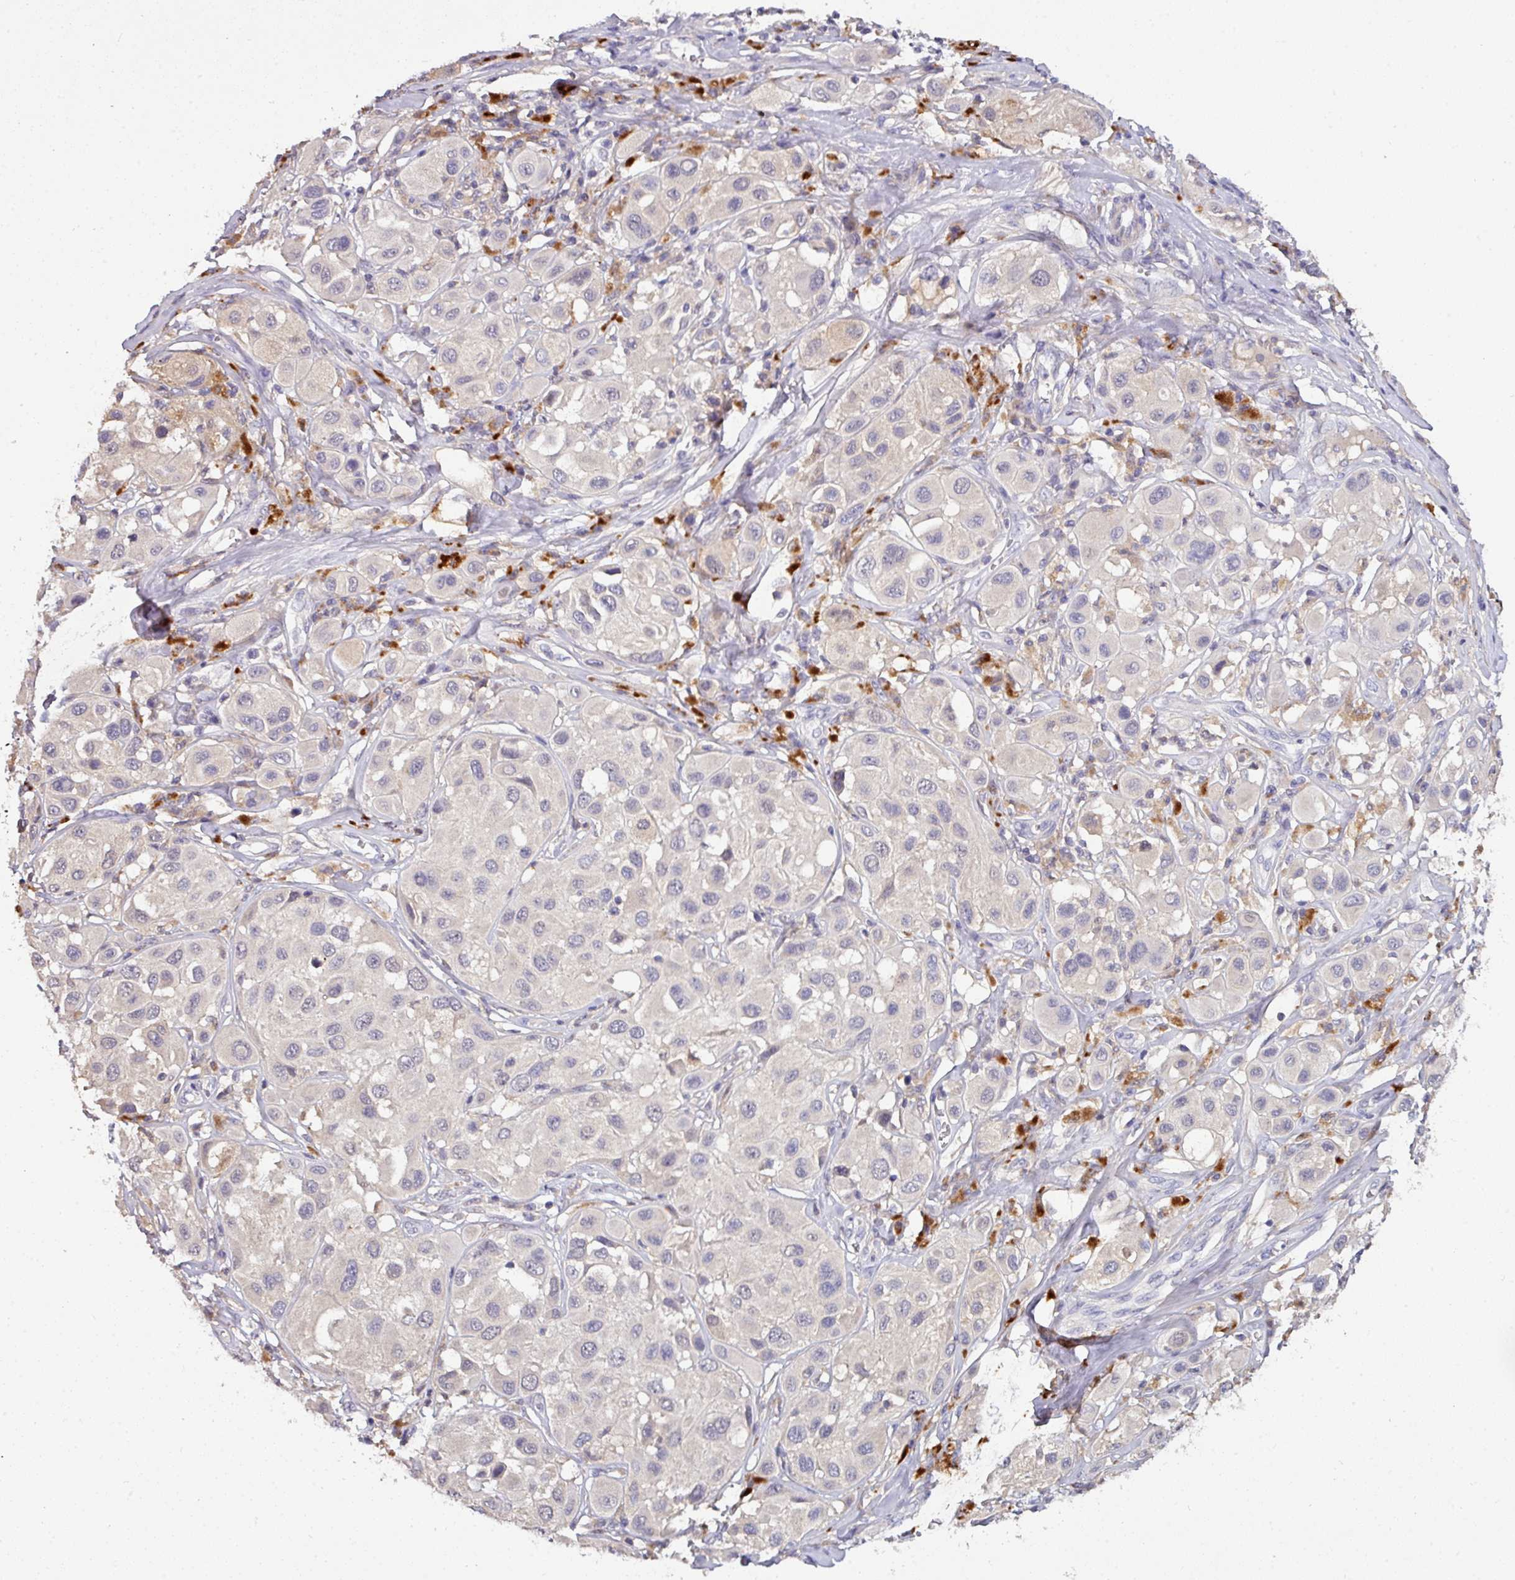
{"staining": {"intensity": "negative", "quantity": "none", "location": "none"}, "tissue": "melanoma", "cell_type": "Tumor cells", "image_type": "cancer", "snomed": [{"axis": "morphology", "description": "Malignant melanoma, Metastatic site"}, {"axis": "topography", "description": "Skin"}], "caption": "Tumor cells are negative for protein expression in human melanoma. (Brightfield microscopy of DAB IHC at high magnification).", "gene": "AEBP2", "patient": {"sex": "male", "age": 41}}